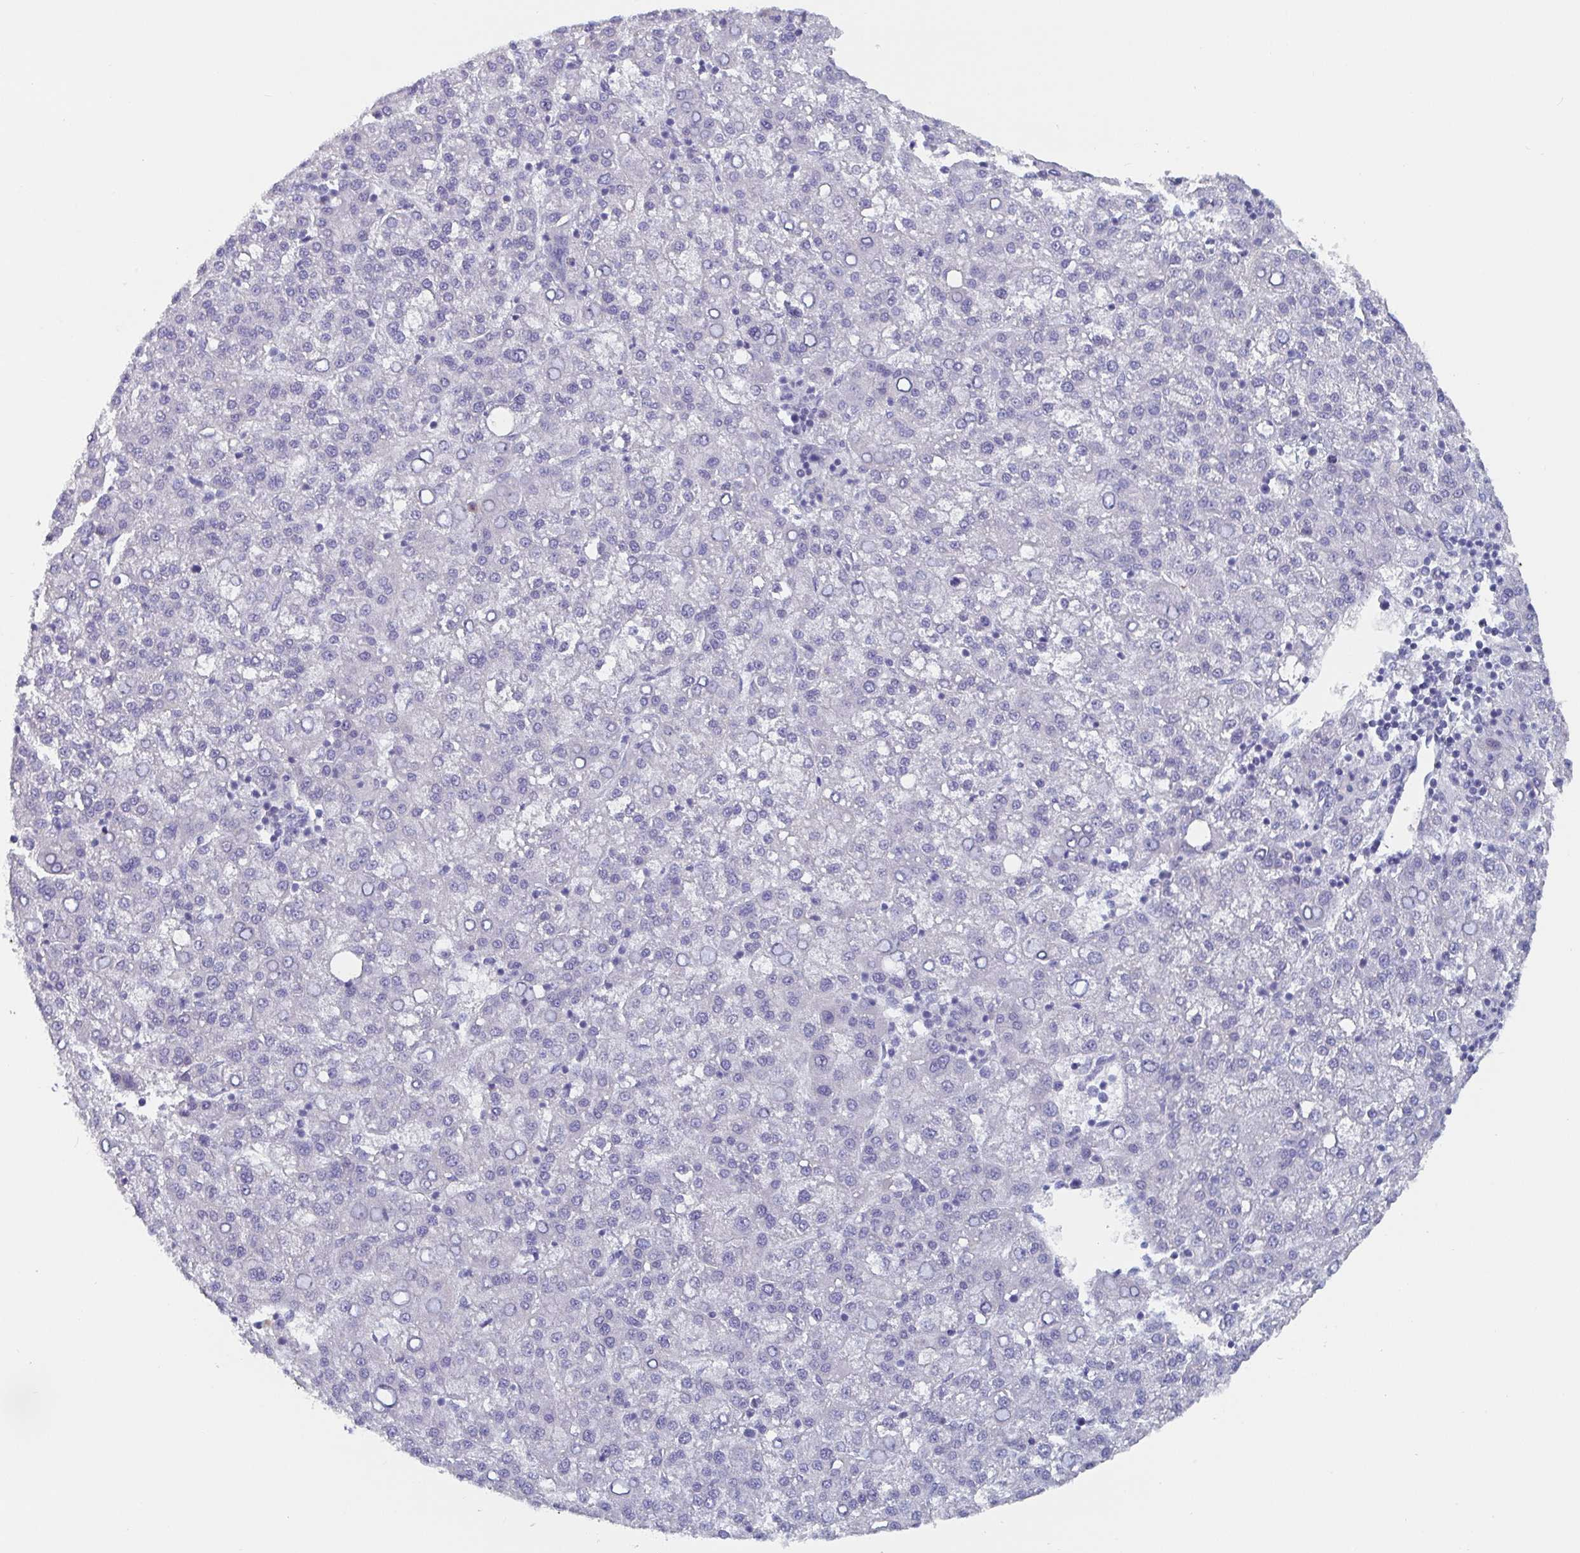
{"staining": {"intensity": "negative", "quantity": "none", "location": "none"}, "tissue": "liver cancer", "cell_type": "Tumor cells", "image_type": "cancer", "snomed": [{"axis": "morphology", "description": "Carcinoma, Hepatocellular, NOS"}, {"axis": "topography", "description": "Liver"}], "caption": "High magnification brightfield microscopy of liver hepatocellular carcinoma stained with DAB (3,3'-diaminobenzidine) (brown) and counterstained with hematoxylin (blue): tumor cells show no significant positivity.", "gene": "NT5C3B", "patient": {"sex": "female", "age": 58}}